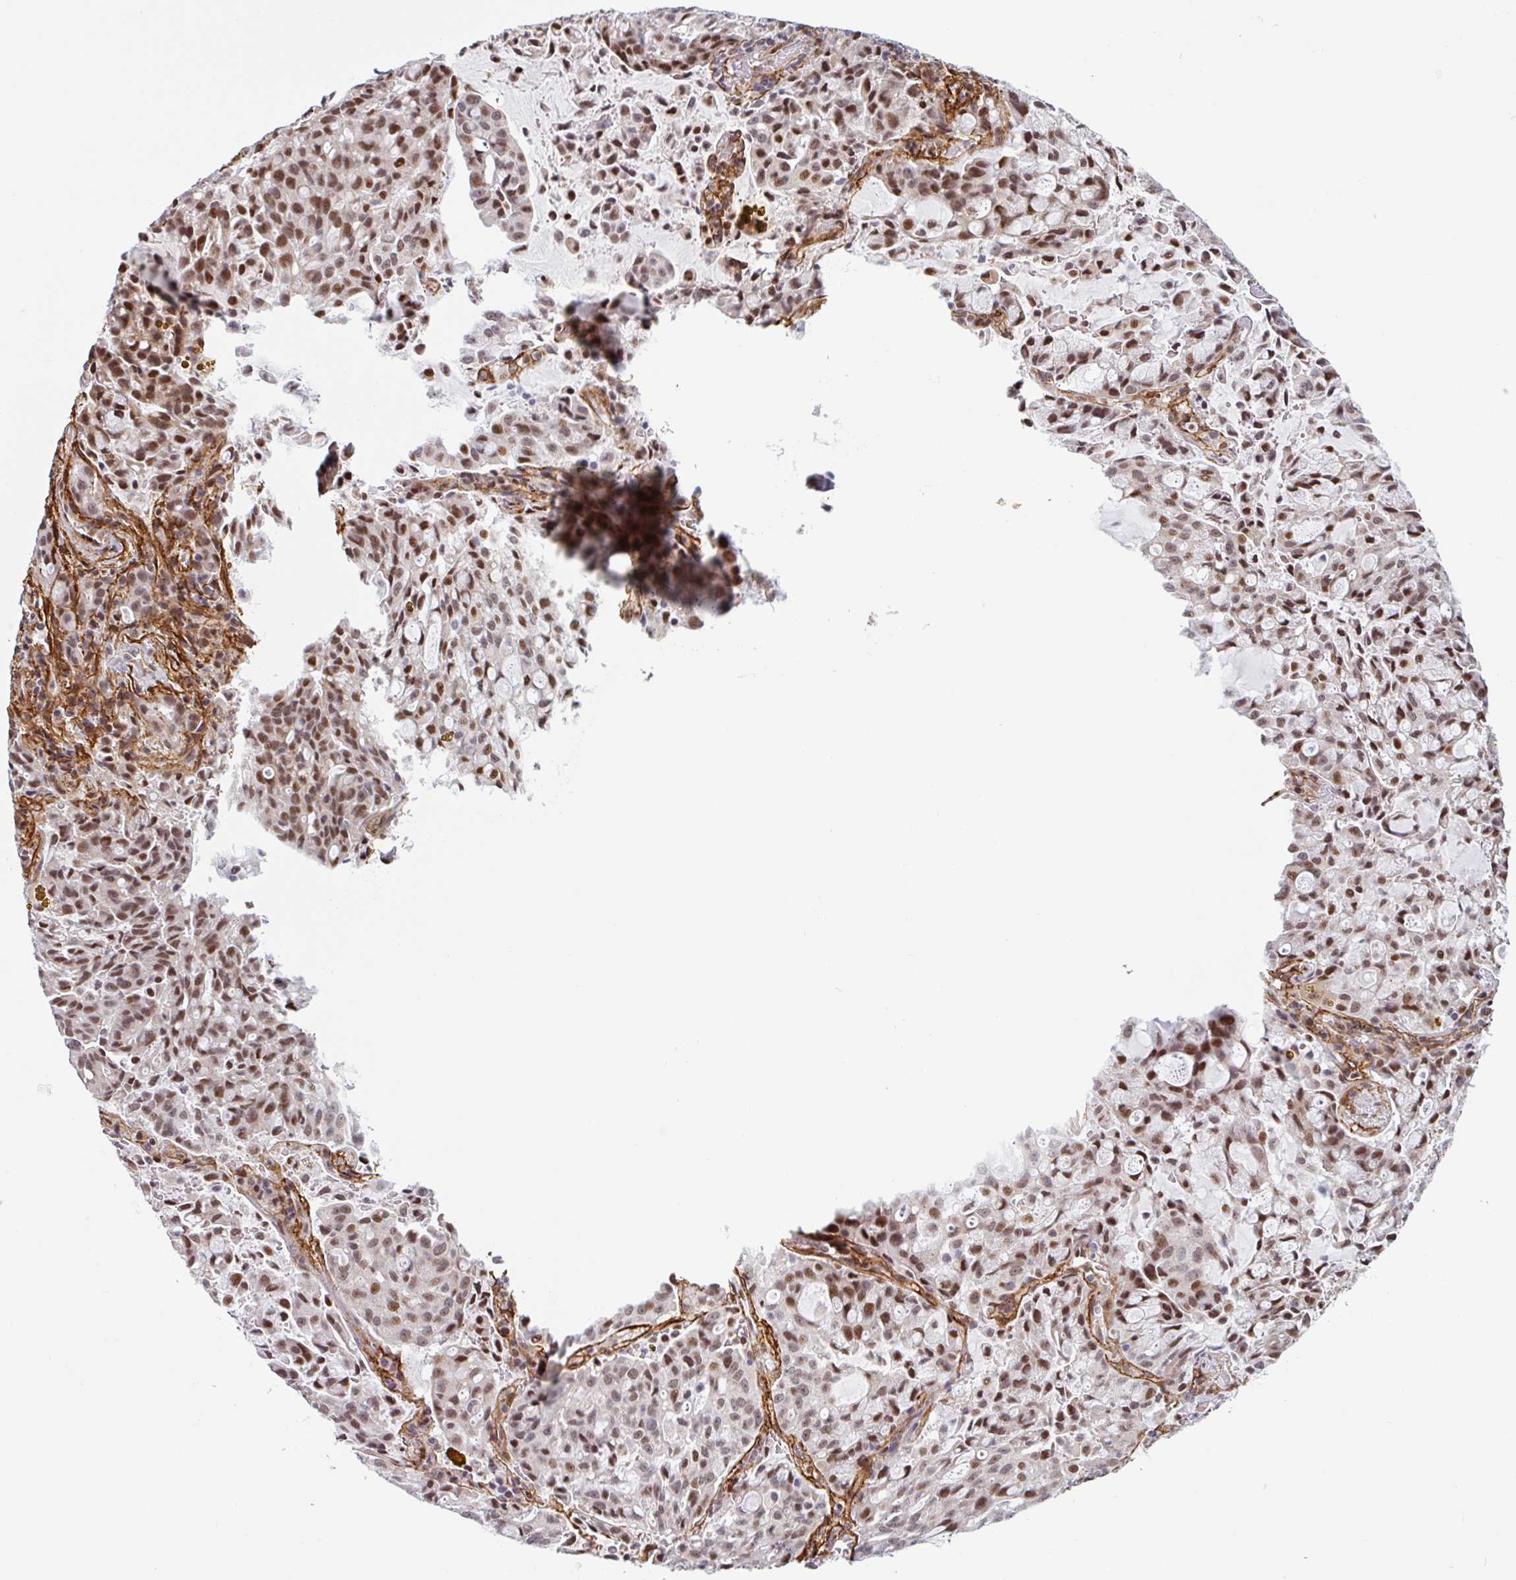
{"staining": {"intensity": "moderate", "quantity": ">75%", "location": "nuclear"}, "tissue": "lung cancer", "cell_type": "Tumor cells", "image_type": "cancer", "snomed": [{"axis": "morphology", "description": "Adenocarcinoma, NOS"}, {"axis": "topography", "description": "Lung"}], "caption": "The micrograph exhibits staining of lung cancer (adenocarcinoma), revealing moderate nuclear protein expression (brown color) within tumor cells.", "gene": "TMEM119", "patient": {"sex": "female", "age": 44}}